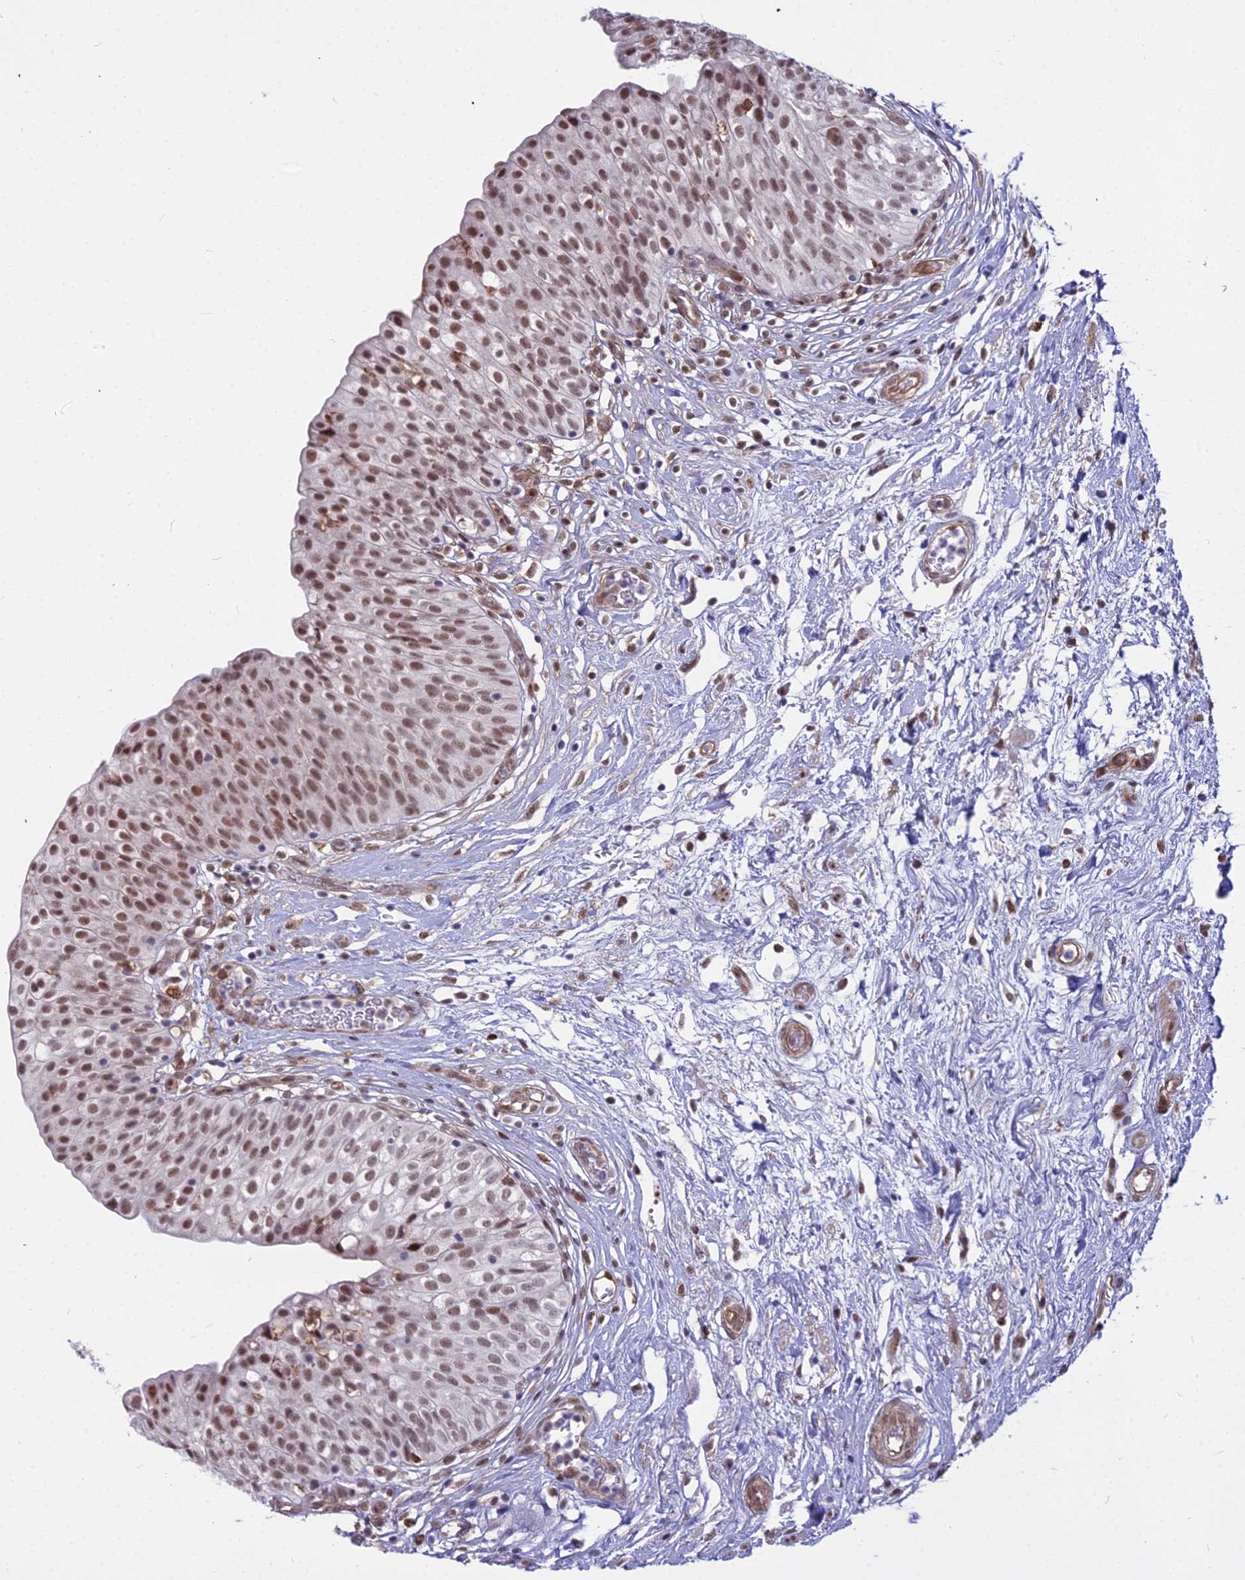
{"staining": {"intensity": "moderate", "quantity": ">75%", "location": "nuclear"}, "tissue": "urinary bladder", "cell_type": "Urothelial cells", "image_type": "normal", "snomed": [{"axis": "morphology", "description": "Normal tissue, NOS"}, {"axis": "topography", "description": "Urinary bladder"}], "caption": "Immunohistochemistry (DAB (3,3'-diaminobenzidine)) staining of normal urinary bladder reveals moderate nuclear protein staining in approximately >75% of urothelial cells.", "gene": "ALG10B", "patient": {"sex": "male", "age": 55}}